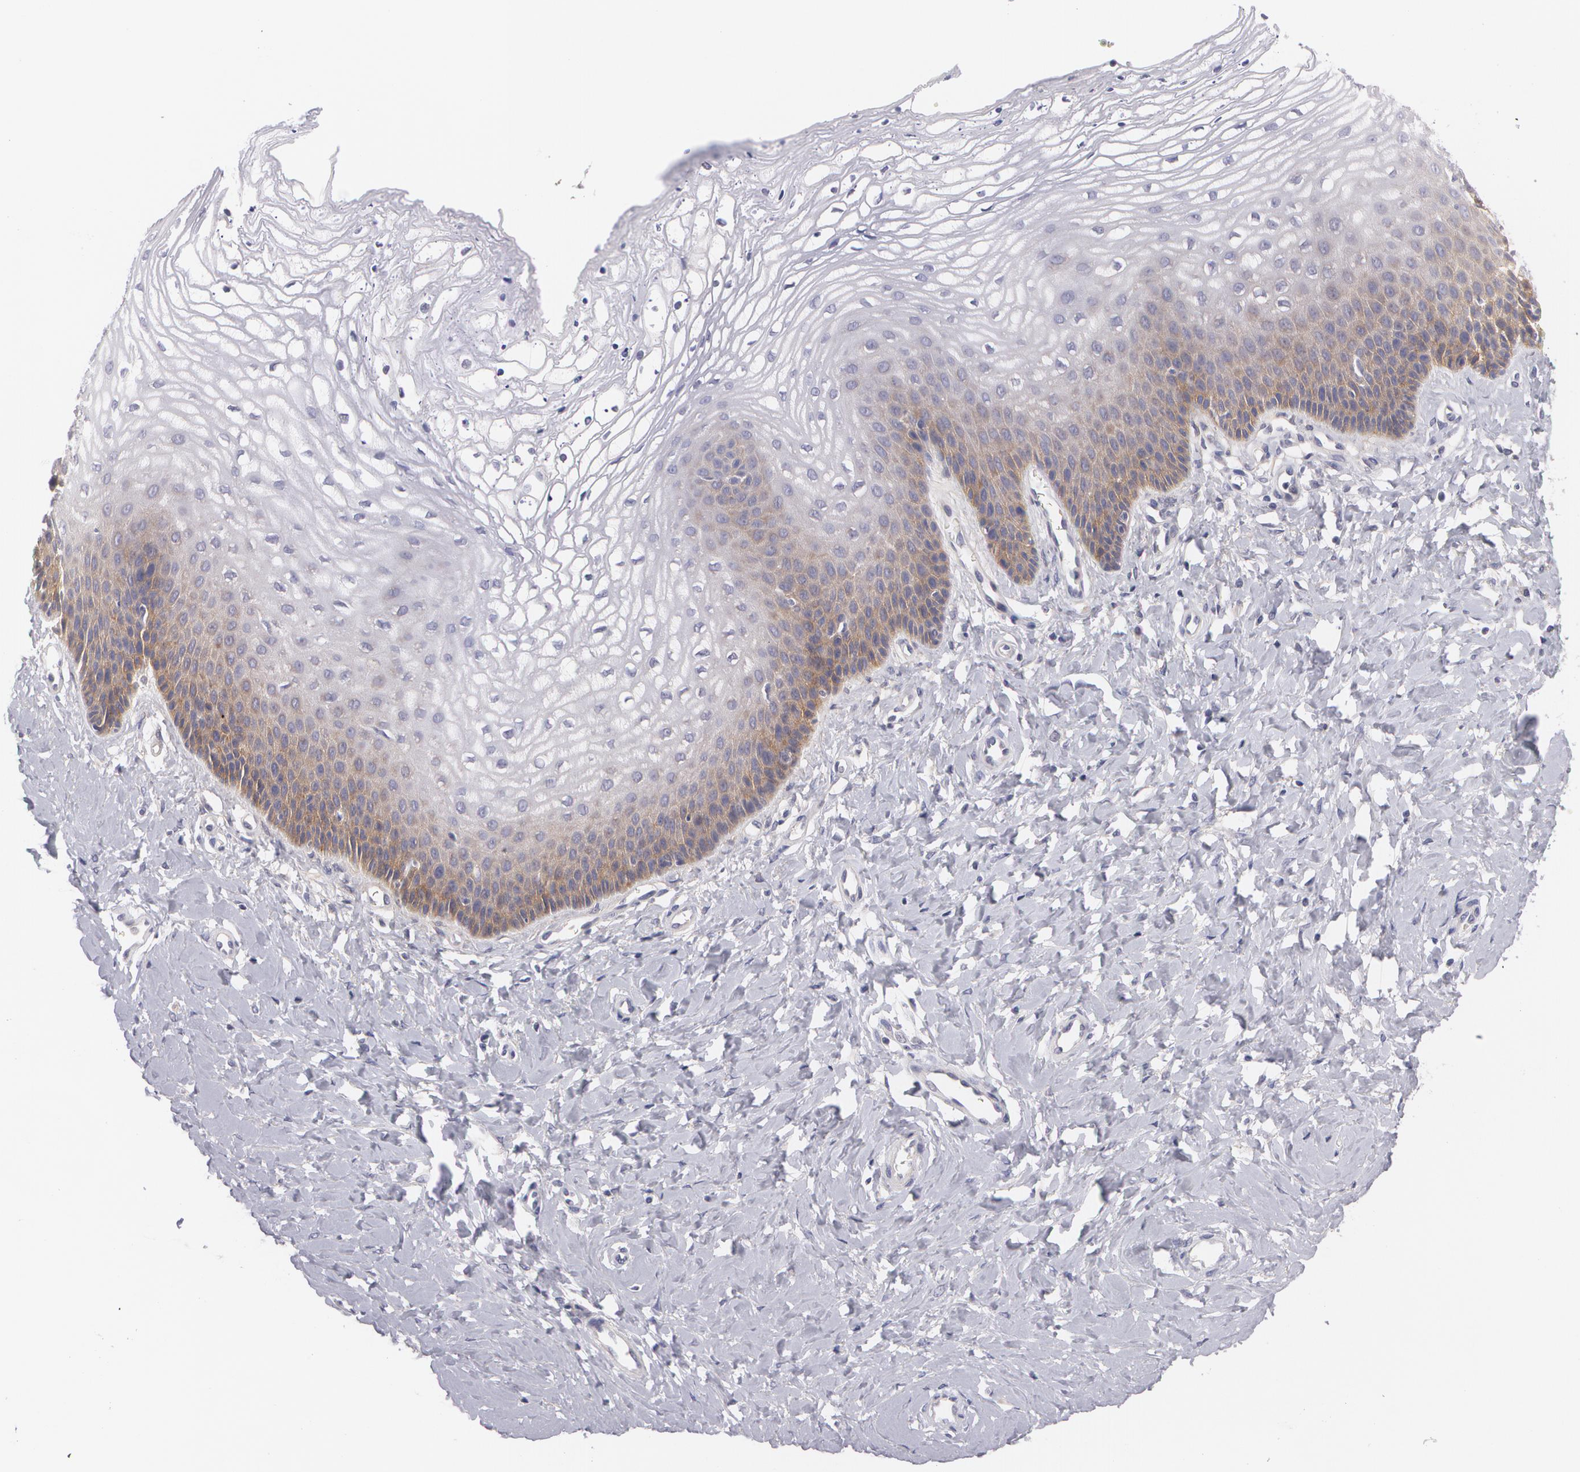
{"staining": {"intensity": "moderate", "quantity": "25%-75%", "location": "cytoplasmic/membranous"}, "tissue": "vagina", "cell_type": "Squamous epithelial cells", "image_type": "normal", "snomed": [{"axis": "morphology", "description": "Normal tissue, NOS"}, {"axis": "topography", "description": "Vagina"}], "caption": "The image demonstrates a brown stain indicating the presence of a protein in the cytoplasmic/membranous of squamous epithelial cells in vagina.", "gene": "CASK", "patient": {"sex": "female", "age": 68}}